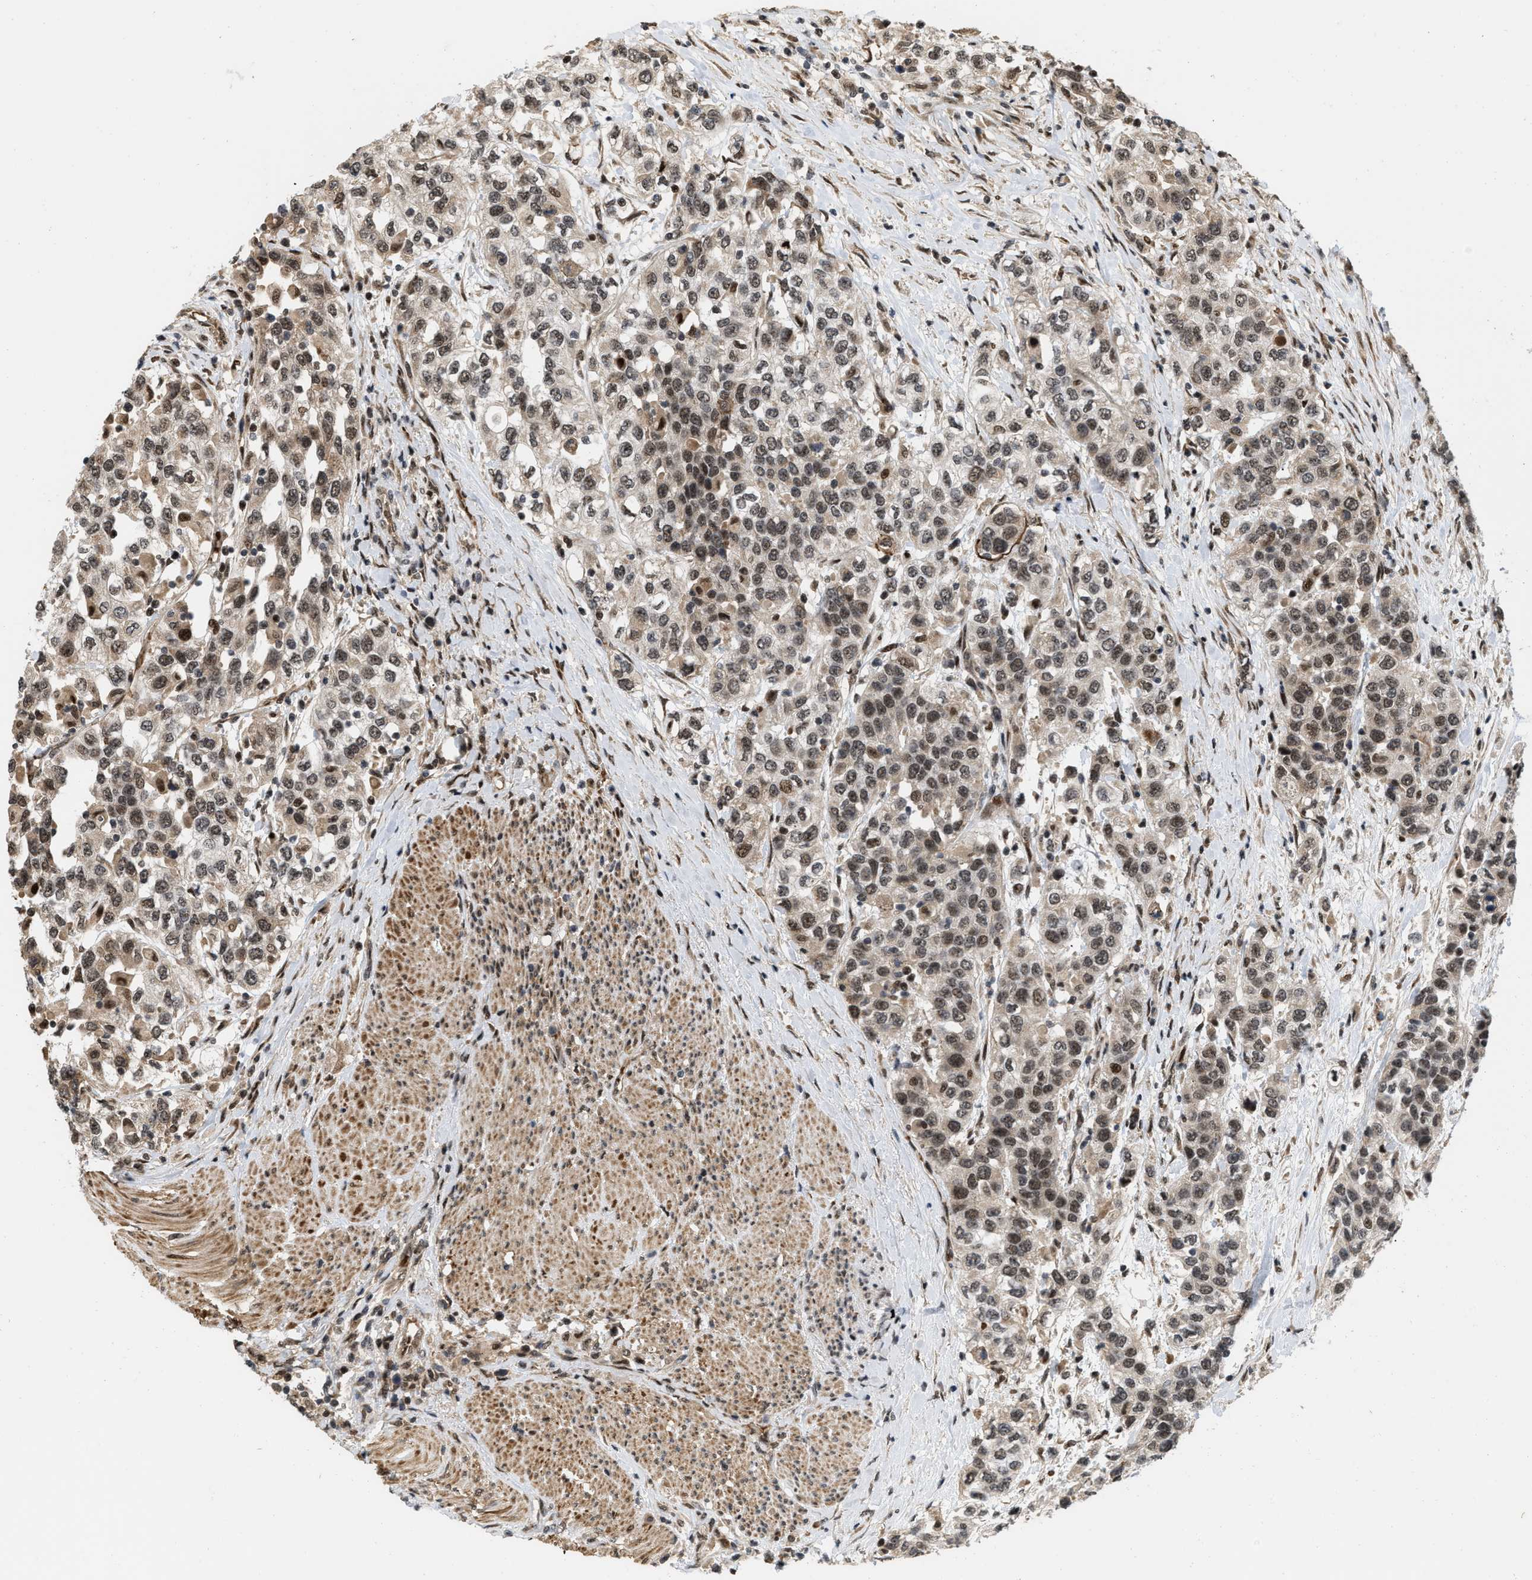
{"staining": {"intensity": "moderate", "quantity": ">75%", "location": "nuclear"}, "tissue": "urothelial cancer", "cell_type": "Tumor cells", "image_type": "cancer", "snomed": [{"axis": "morphology", "description": "Urothelial carcinoma, High grade"}, {"axis": "topography", "description": "Urinary bladder"}], "caption": "High-grade urothelial carcinoma stained with DAB immunohistochemistry (IHC) displays medium levels of moderate nuclear positivity in approximately >75% of tumor cells.", "gene": "ANKRD11", "patient": {"sex": "female", "age": 80}}